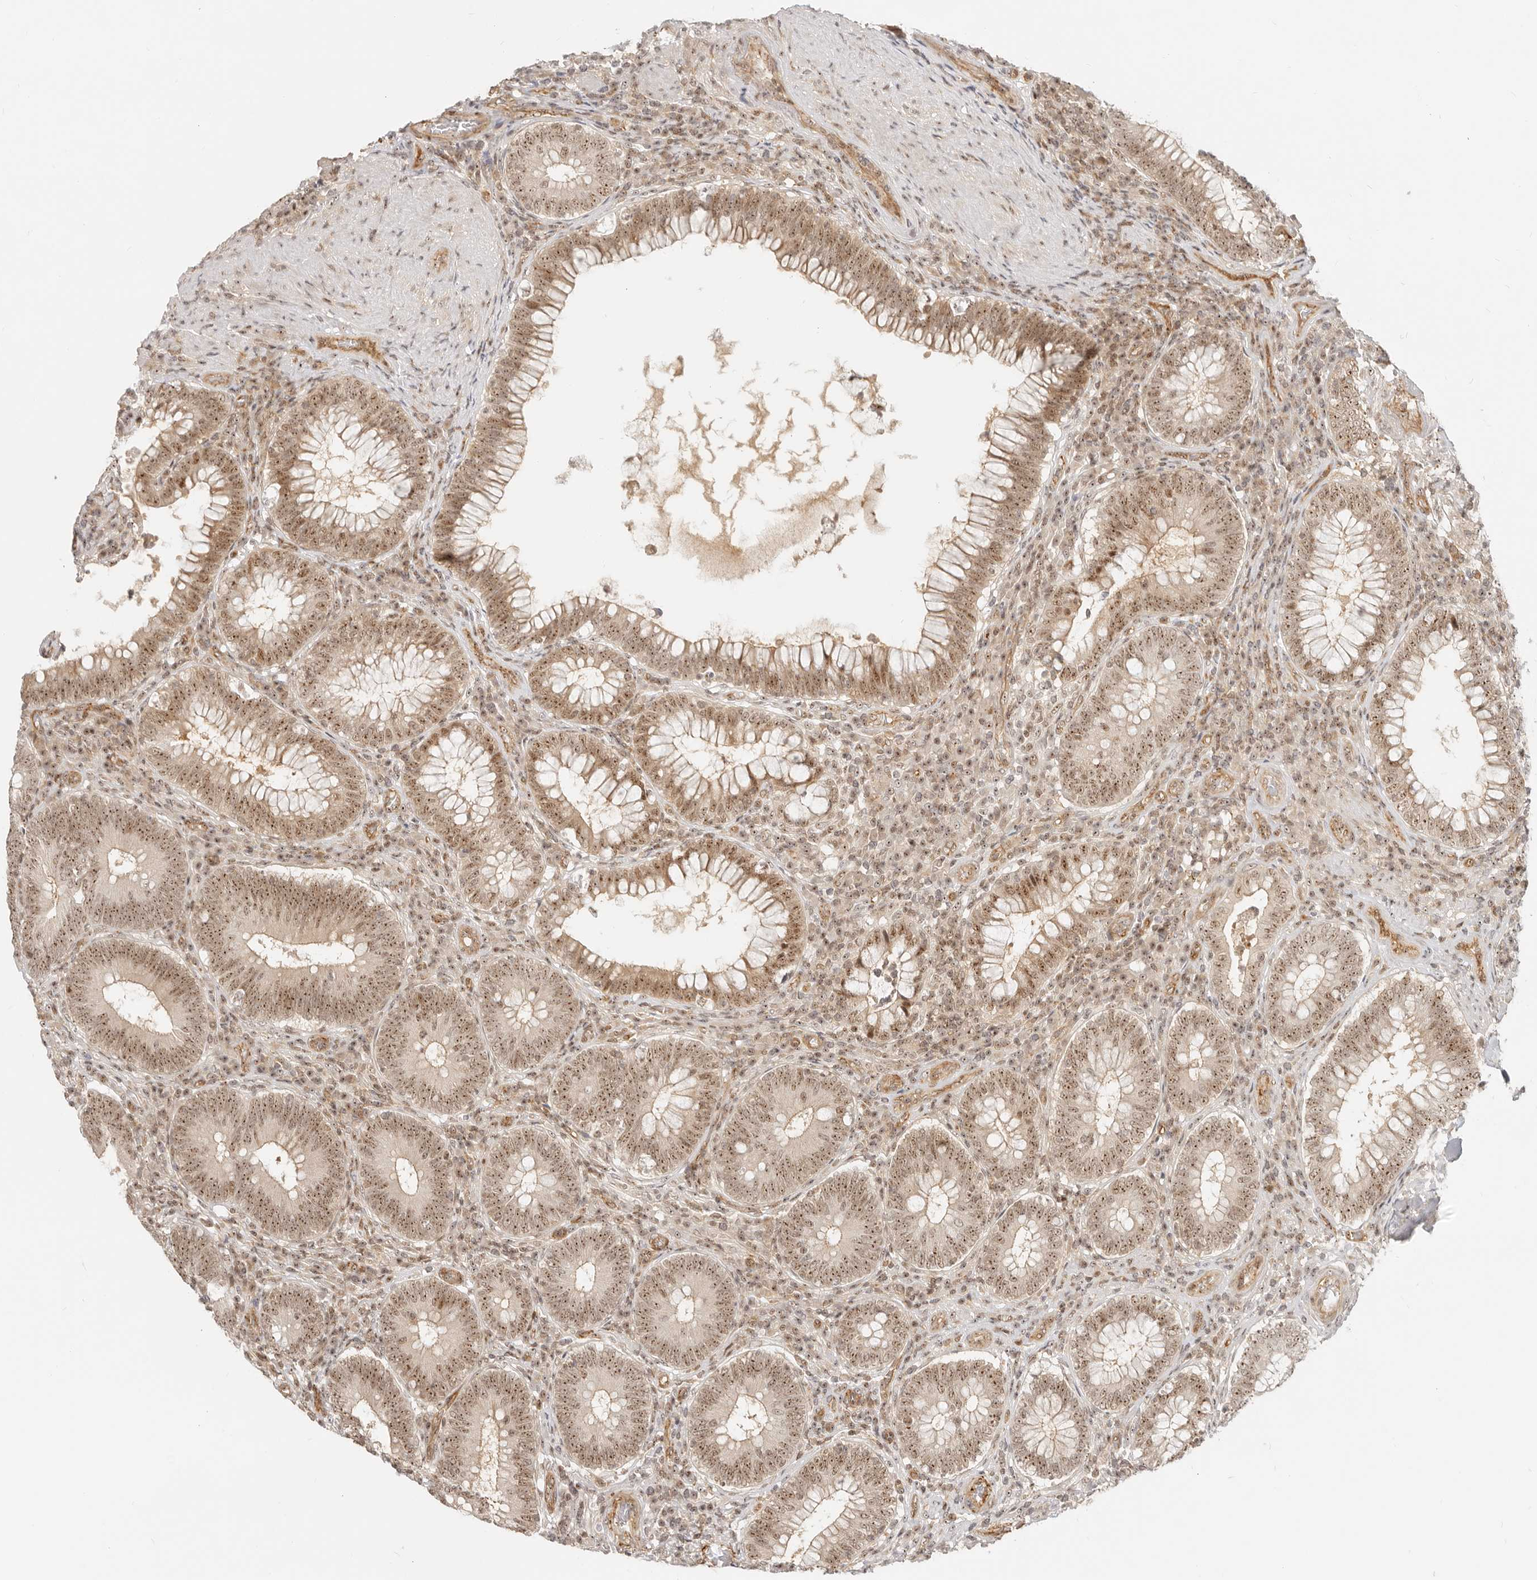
{"staining": {"intensity": "moderate", "quantity": ">75%", "location": "cytoplasmic/membranous,nuclear"}, "tissue": "colorectal cancer", "cell_type": "Tumor cells", "image_type": "cancer", "snomed": [{"axis": "morphology", "description": "Normal tissue, NOS"}, {"axis": "topography", "description": "Colon"}], "caption": "Immunohistochemical staining of human colorectal cancer demonstrates medium levels of moderate cytoplasmic/membranous and nuclear protein staining in approximately >75% of tumor cells.", "gene": "BAP1", "patient": {"sex": "female", "age": 82}}